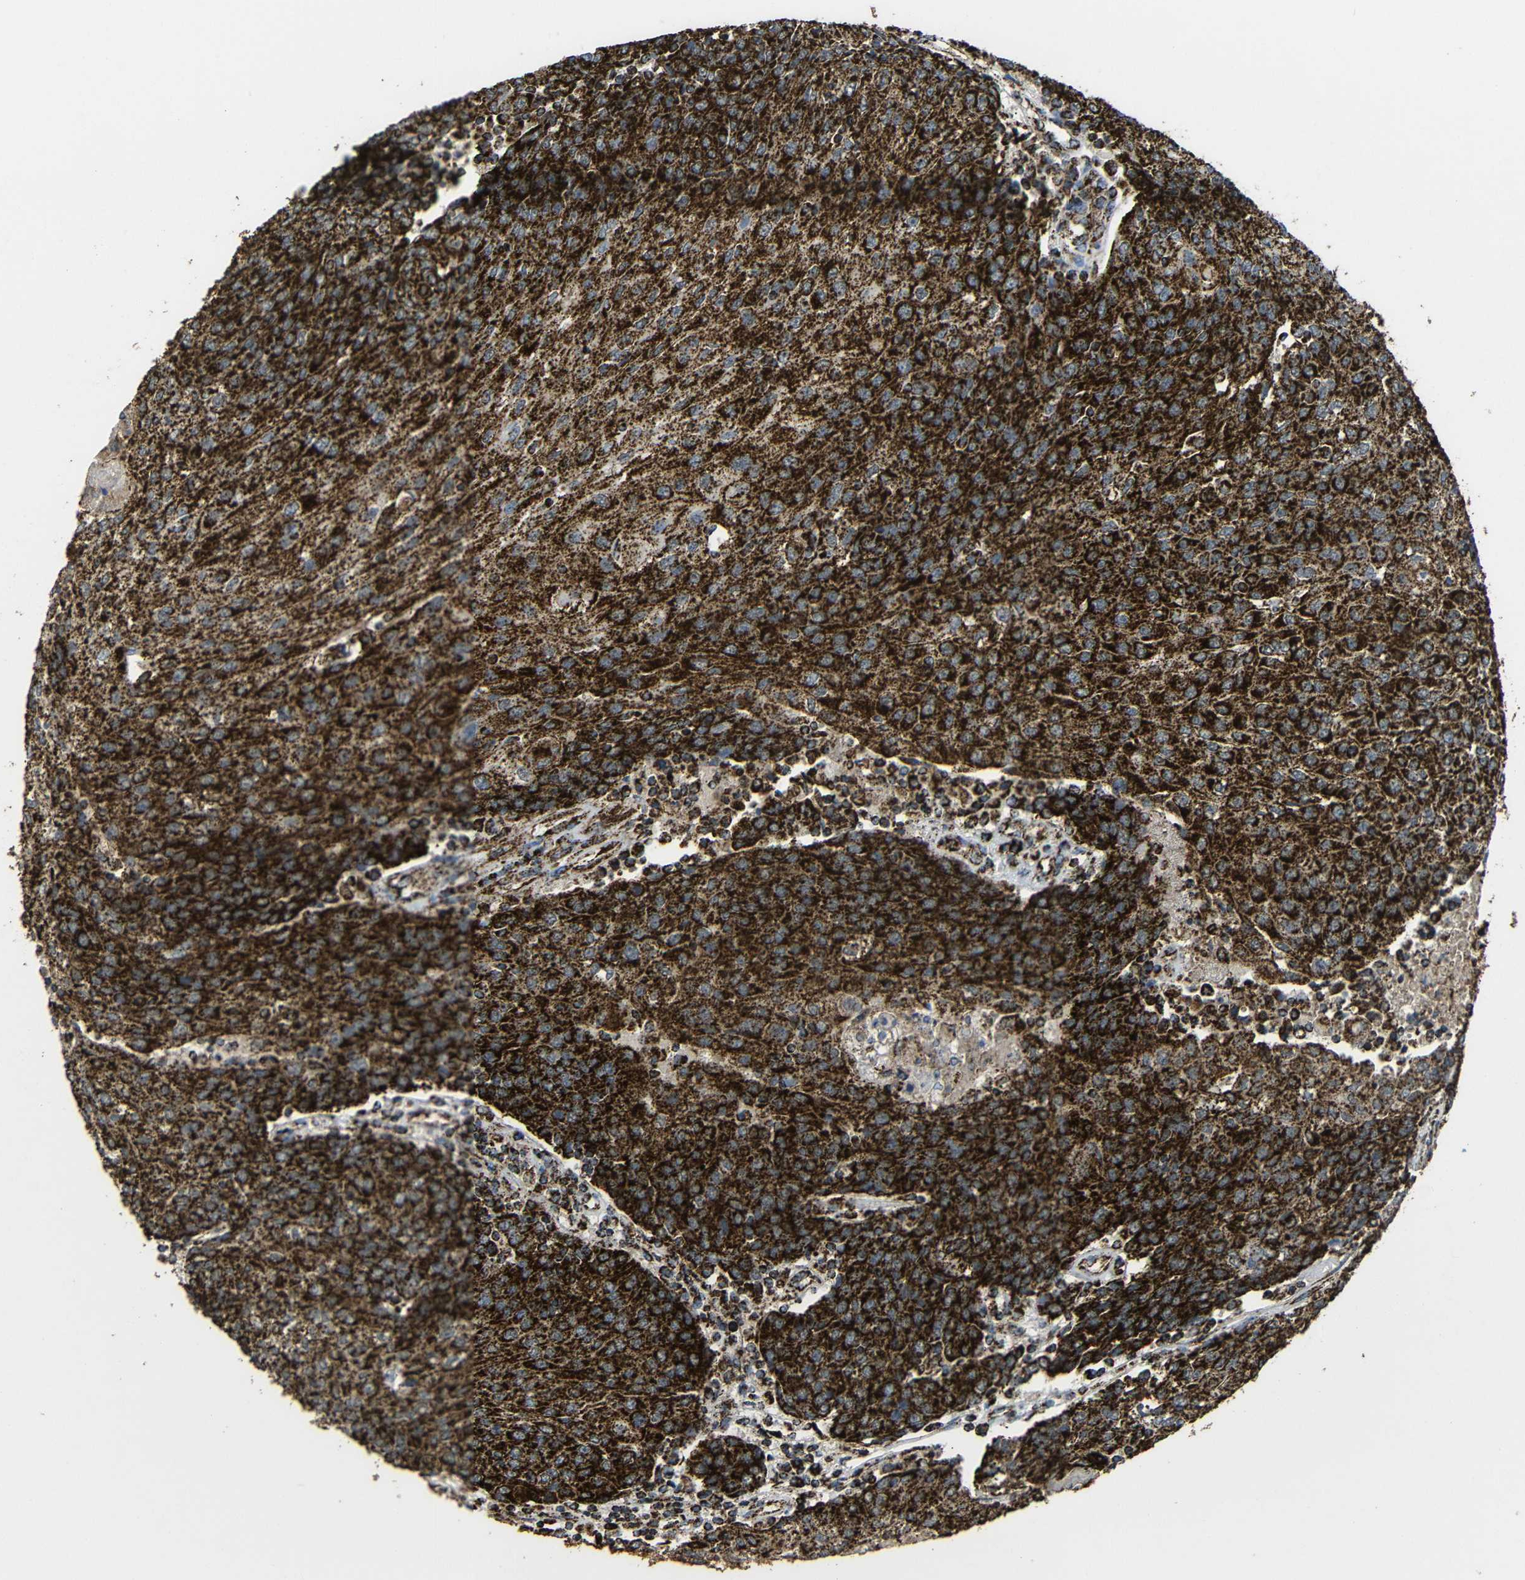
{"staining": {"intensity": "strong", "quantity": ">75%", "location": "cytoplasmic/membranous"}, "tissue": "urothelial cancer", "cell_type": "Tumor cells", "image_type": "cancer", "snomed": [{"axis": "morphology", "description": "Urothelial carcinoma, High grade"}, {"axis": "topography", "description": "Urinary bladder"}], "caption": "The histopathology image exhibits immunohistochemical staining of urothelial cancer. There is strong cytoplasmic/membranous expression is present in about >75% of tumor cells. Nuclei are stained in blue.", "gene": "ATP5F1A", "patient": {"sex": "female", "age": 85}}